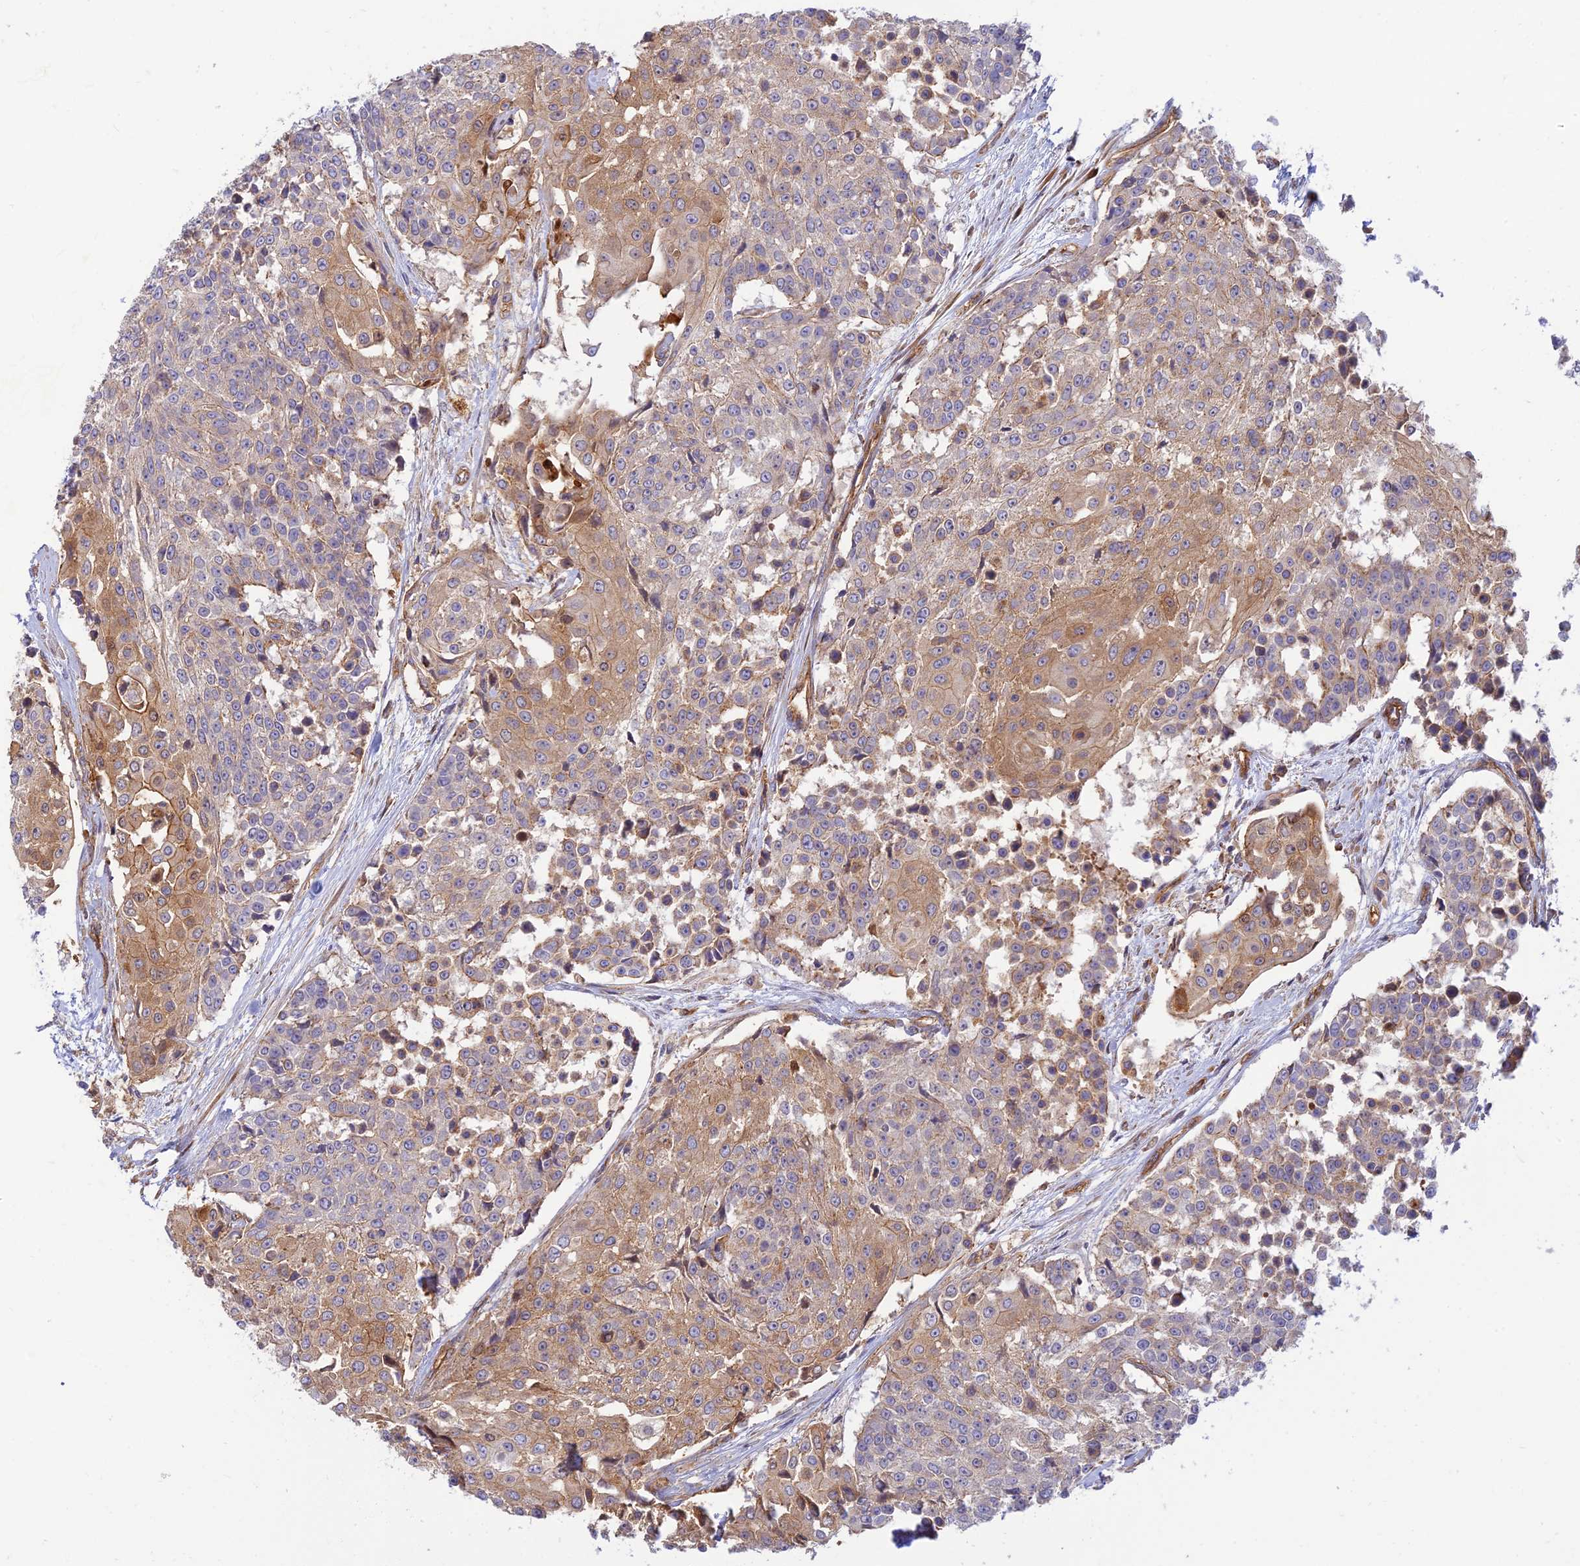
{"staining": {"intensity": "moderate", "quantity": "25%-75%", "location": "cytoplasmic/membranous"}, "tissue": "urothelial cancer", "cell_type": "Tumor cells", "image_type": "cancer", "snomed": [{"axis": "morphology", "description": "Urothelial carcinoma, High grade"}, {"axis": "topography", "description": "Urinary bladder"}], "caption": "Approximately 25%-75% of tumor cells in human urothelial carcinoma (high-grade) display moderate cytoplasmic/membranous protein positivity as visualized by brown immunohistochemical staining.", "gene": "PPP1R12C", "patient": {"sex": "female", "age": 63}}